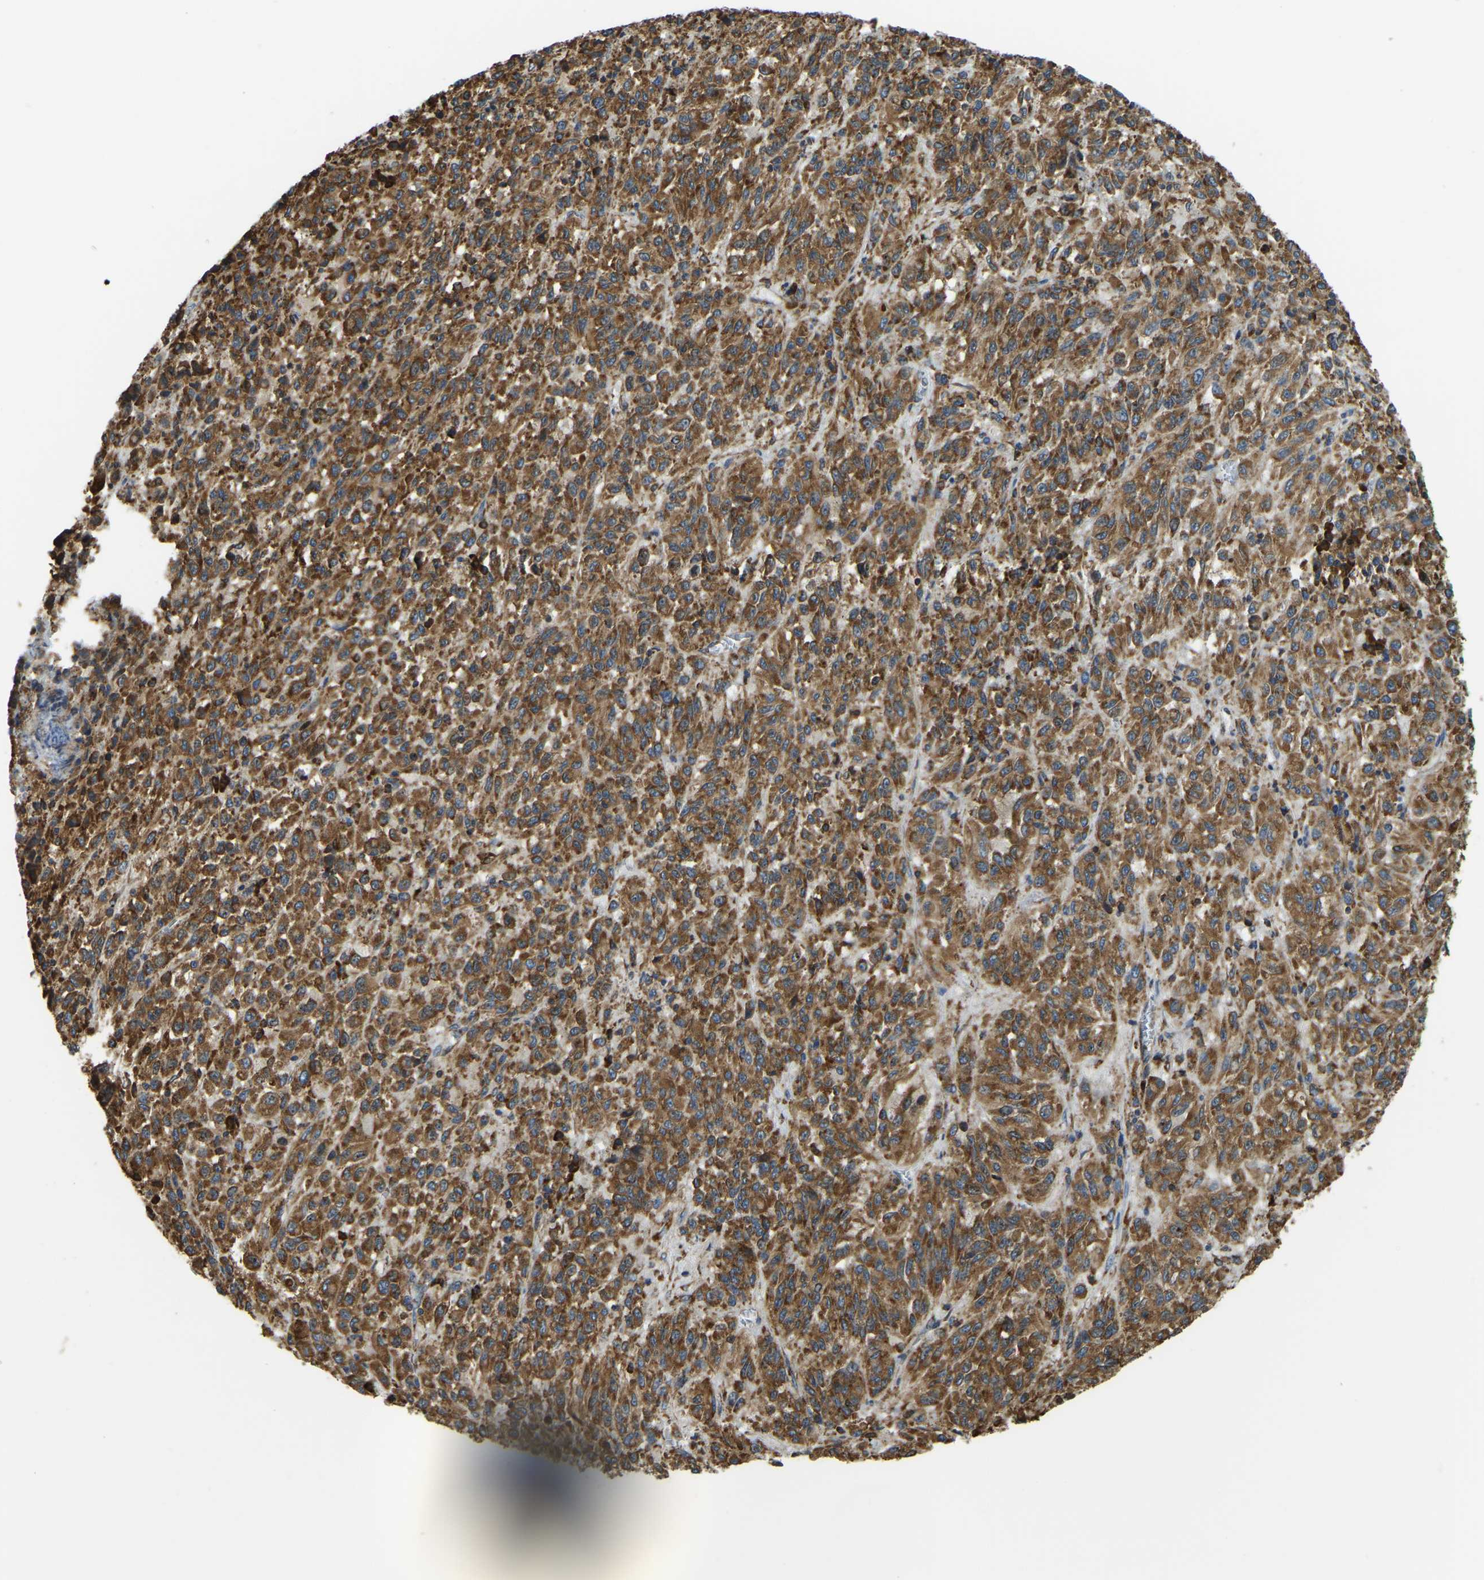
{"staining": {"intensity": "strong", "quantity": ">75%", "location": "cytoplasmic/membranous"}, "tissue": "melanoma", "cell_type": "Tumor cells", "image_type": "cancer", "snomed": [{"axis": "morphology", "description": "Malignant melanoma, Metastatic site"}, {"axis": "topography", "description": "Lung"}], "caption": "The image shows staining of melanoma, revealing strong cytoplasmic/membranous protein staining (brown color) within tumor cells.", "gene": "RNF115", "patient": {"sex": "male", "age": 64}}